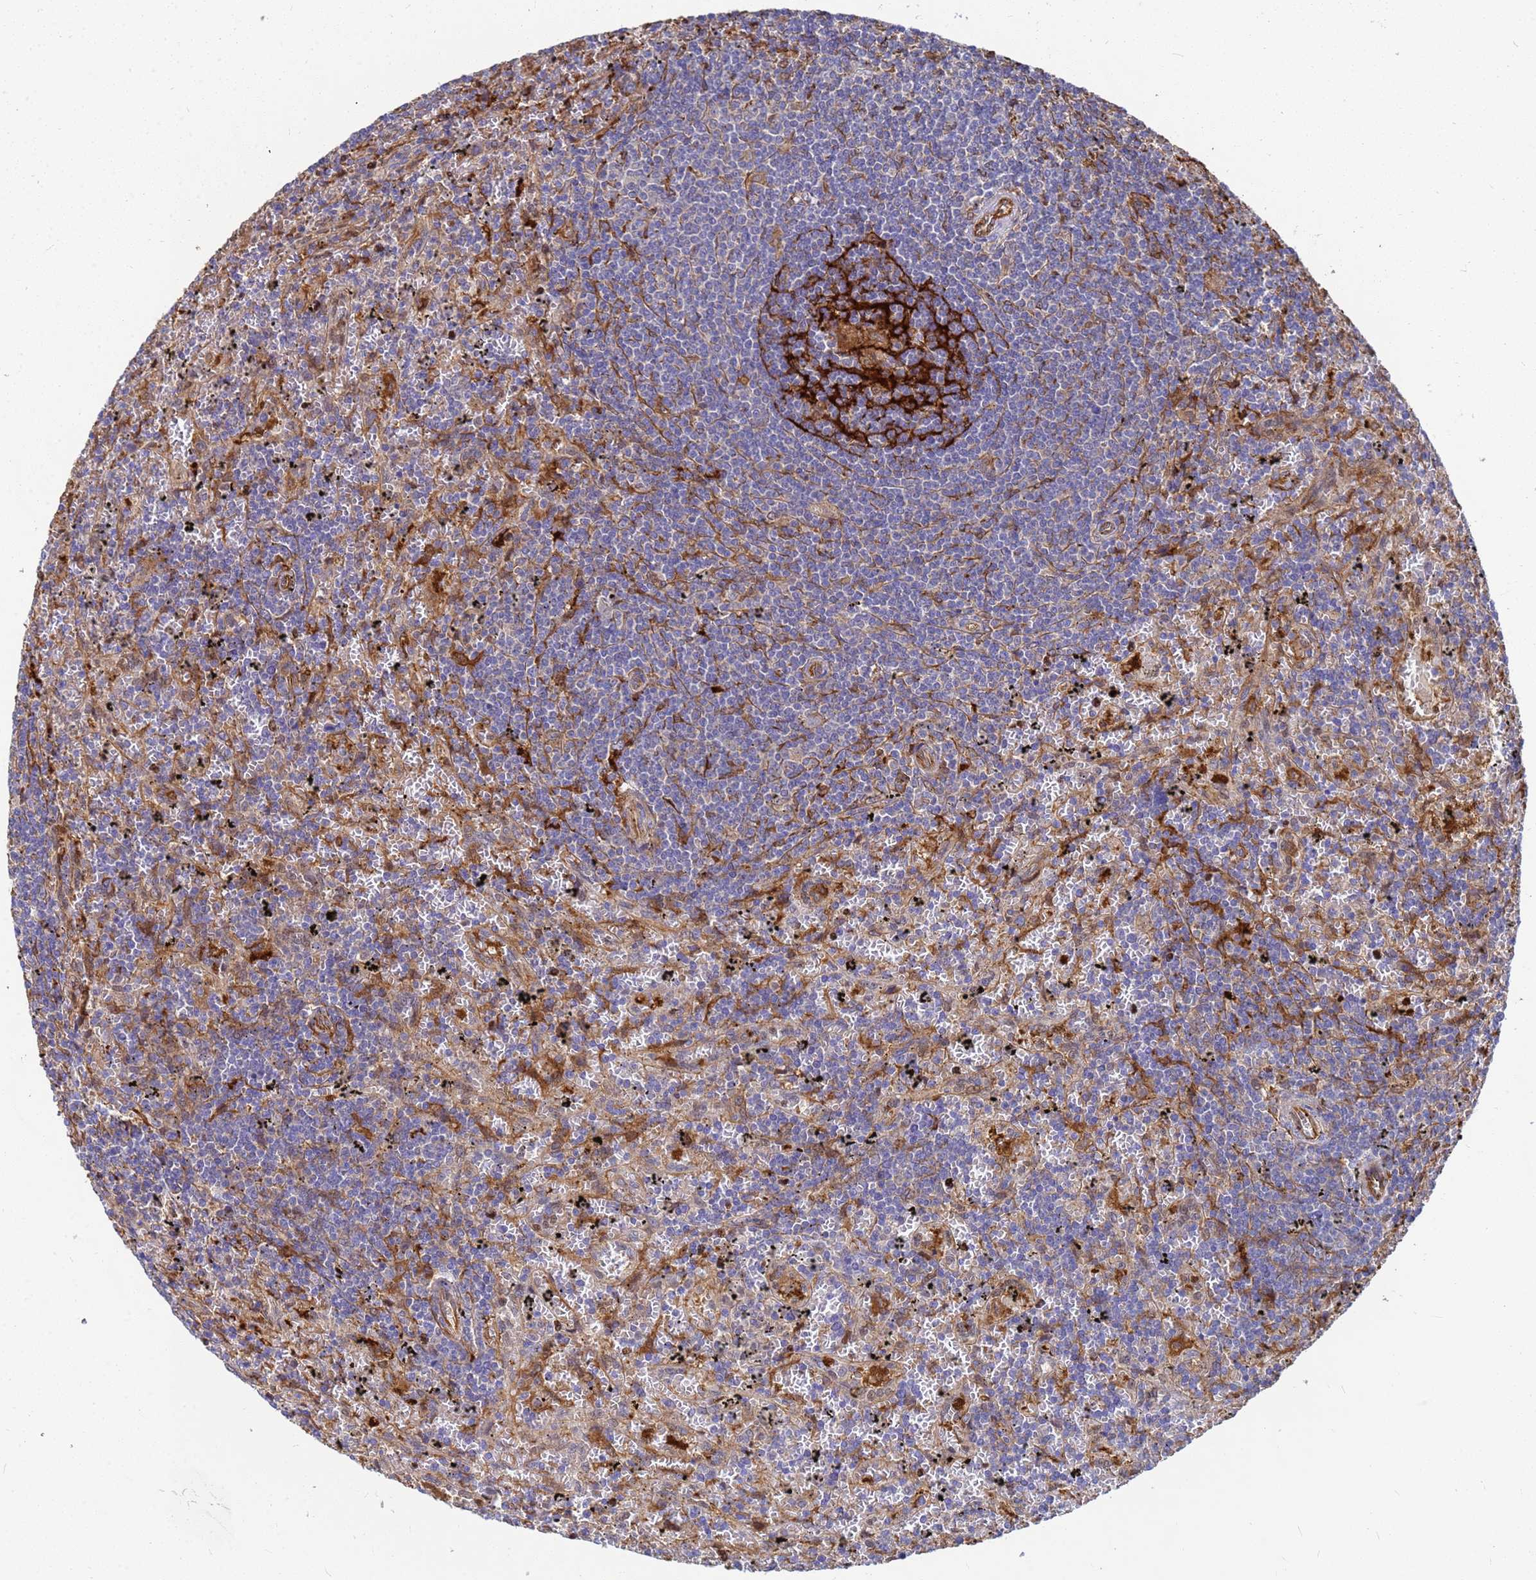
{"staining": {"intensity": "negative", "quantity": "none", "location": "none"}, "tissue": "lymphoma", "cell_type": "Tumor cells", "image_type": "cancer", "snomed": [{"axis": "morphology", "description": "Malignant lymphoma, non-Hodgkin's type, Low grade"}, {"axis": "topography", "description": "Spleen"}], "caption": "IHC of human malignant lymphoma, non-Hodgkin's type (low-grade) demonstrates no expression in tumor cells. The staining is performed using DAB brown chromogen with nuclei counter-stained in using hematoxylin.", "gene": "SLC35E2B", "patient": {"sex": "male", "age": 76}}